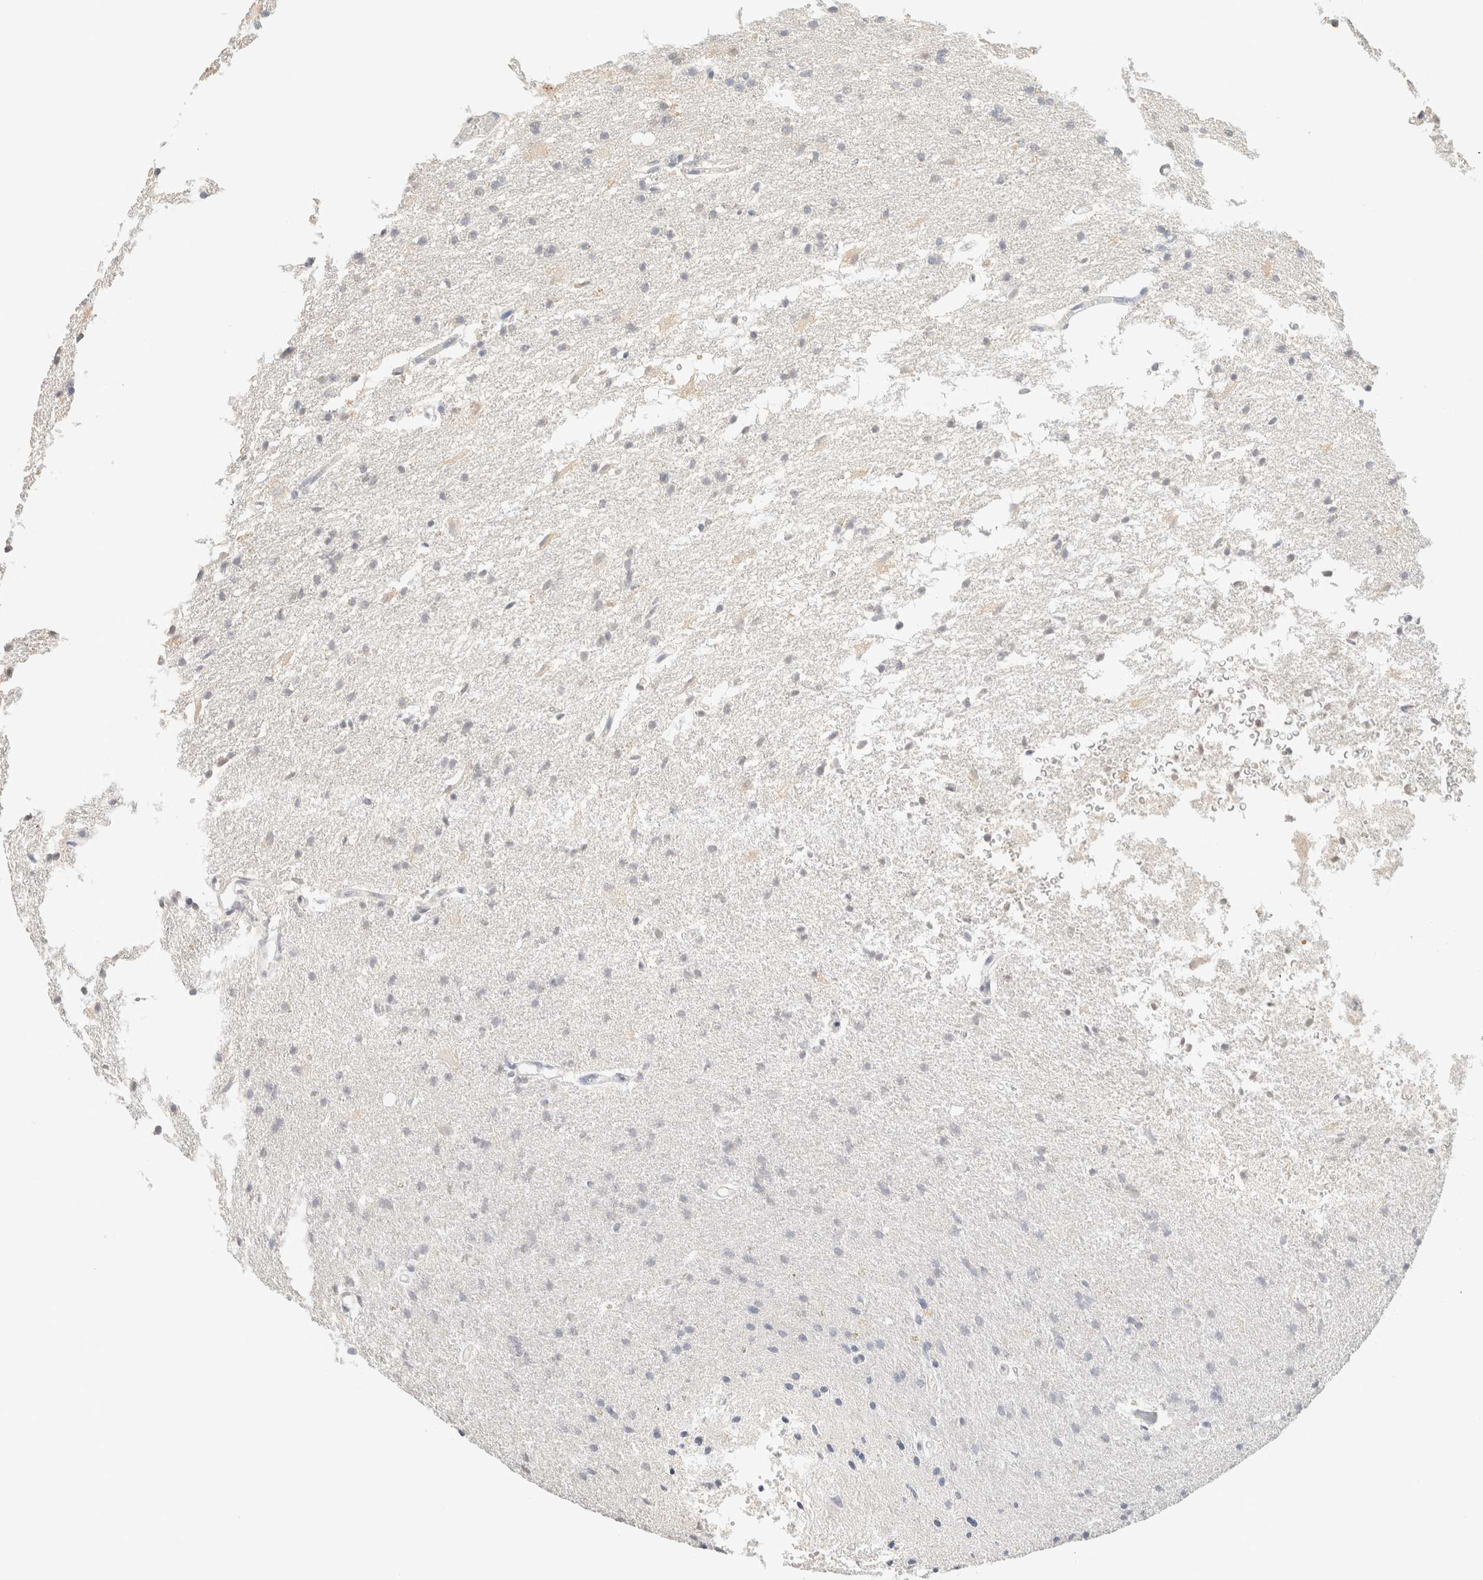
{"staining": {"intensity": "negative", "quantity": "none", "location": "none"}, "tissue": "glioma", "cell_type": "Tumor cells", "image_type": "cancer", "snomed": [{"axis": "morphology", "description": "Normal tissue, NOS"}, {"axis": "morphology", "description": "Glioma, malignant, High grade"}, {"axis": "topography", "description": "Cerebral cortex"}], "caption": "High power microscopy micrograph of an immunohistochemistry (IHC) histopathology image of malignant glioma (high-grade), revealing no significant expression in tumor cells.", "gene": "CPA1", "patient": {"sex": "male", "age": 77}}